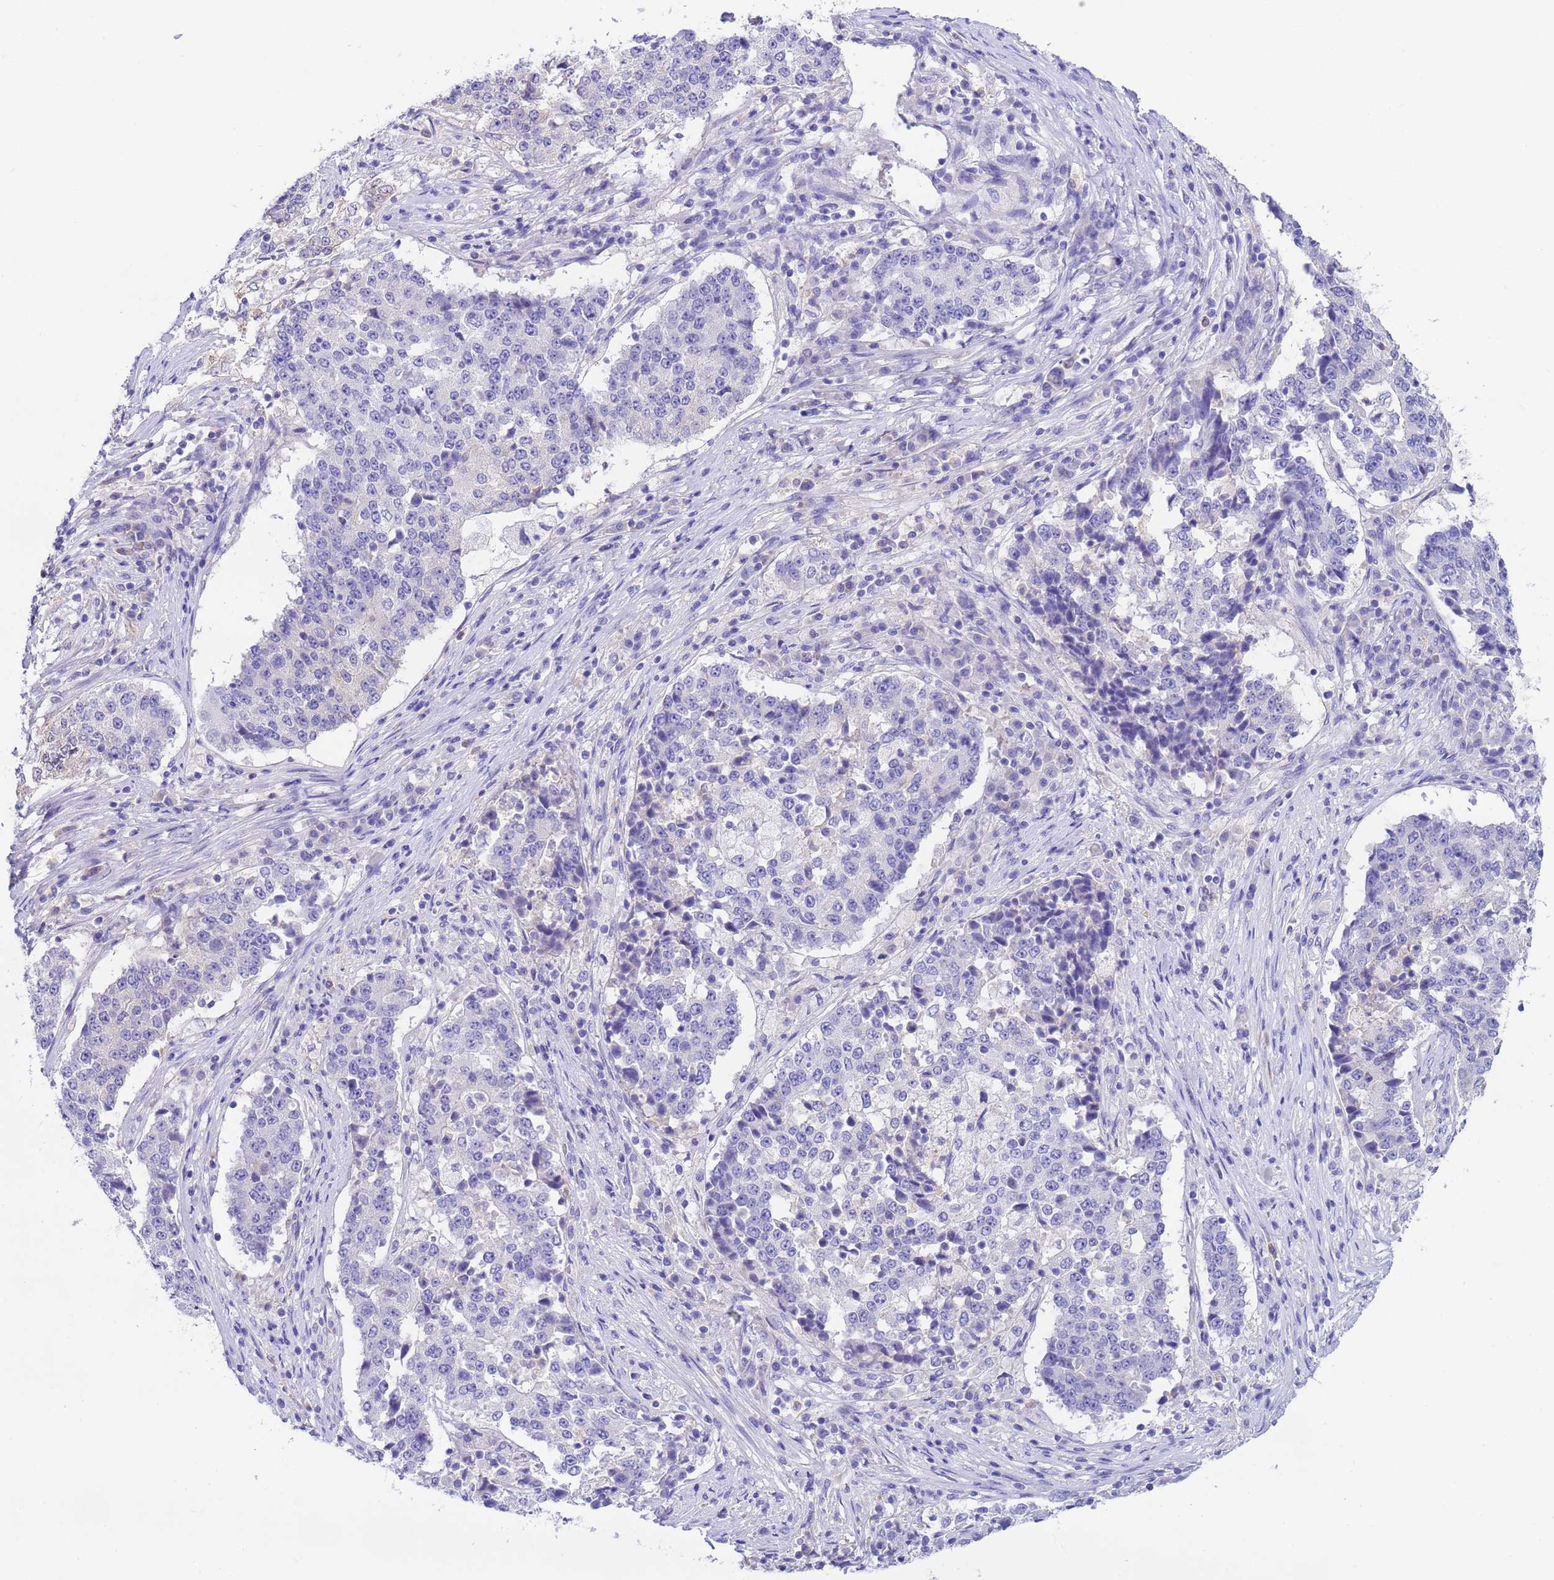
{"staining": {"intensity": "negative", "quantity": "none", "location": "none"}, "tissue": "stomach cancer", "cell_type": "Tumor cells", "image_type": "cancer", "snomed": [{"axis": "morphology", "description": "Adenocarcinoma, NOS"}, {"axis": "topography", "description": "Stomach"}], "caption": "DAB (3,3'-diaminobenzidine) immunohistochemical staining of stomach cancer (adenocarcinoma) demonstrates no significant positivity in tumor cells.", "gene": "USP38", "patient": {"sex": "male", "age": 59}}